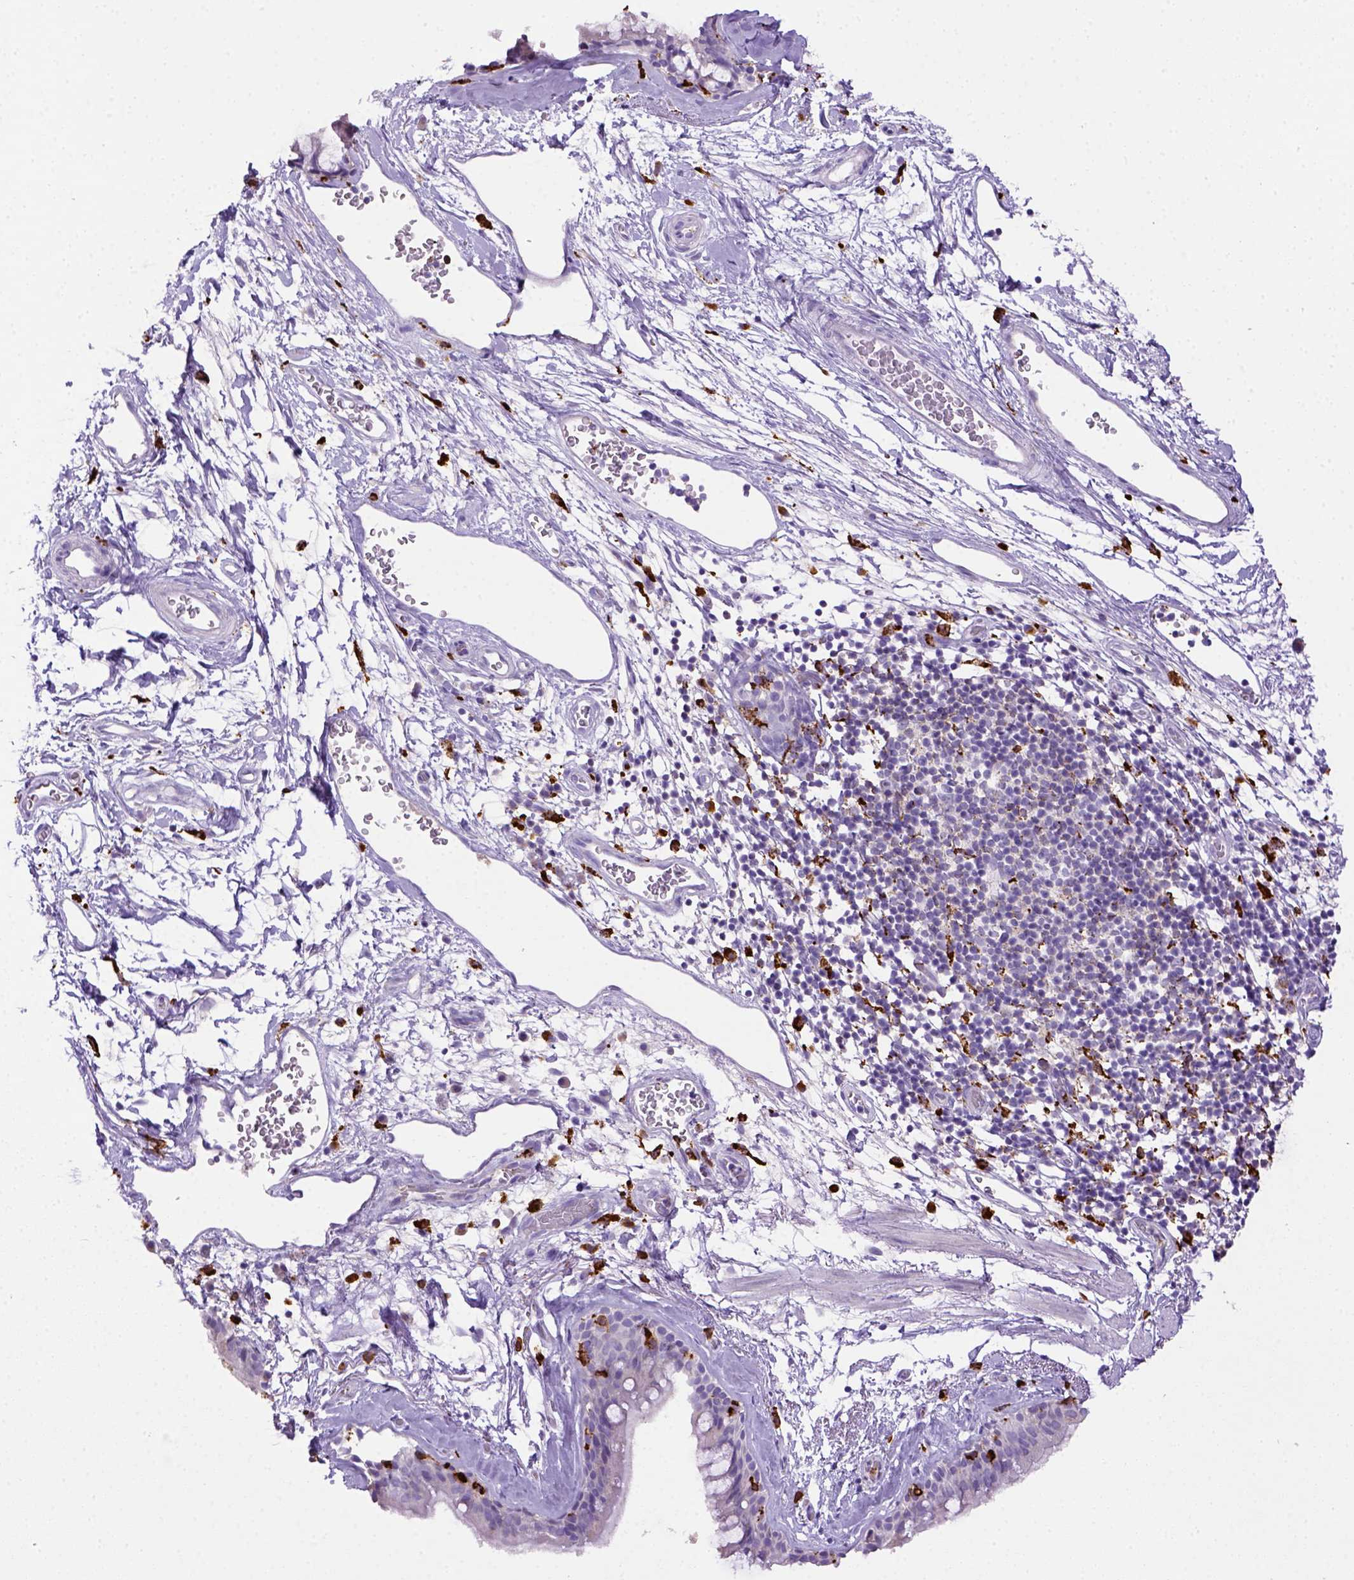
{"staining": {"intensity": "negative", "quantity": "none", "location": "none"}, "tissue": "bronchus", "cell_type": "Respiratory epithelial cells", "image_type": "normal", "snomed": [{"axis": "morphology", "description": "Normal tissue, NOS"}, {"axis": "topography", "description": "Cartilage tissue"}, {"axis": "topography", "description": "Bronchus"}], "caption": "Immunohistochemistry micrograph of benign bronchus stained for a protein (brown), which displays no expression in respiratory epithelial cells.", "gene": "CD68", "patient": {"sex": "male", "age": 58}}